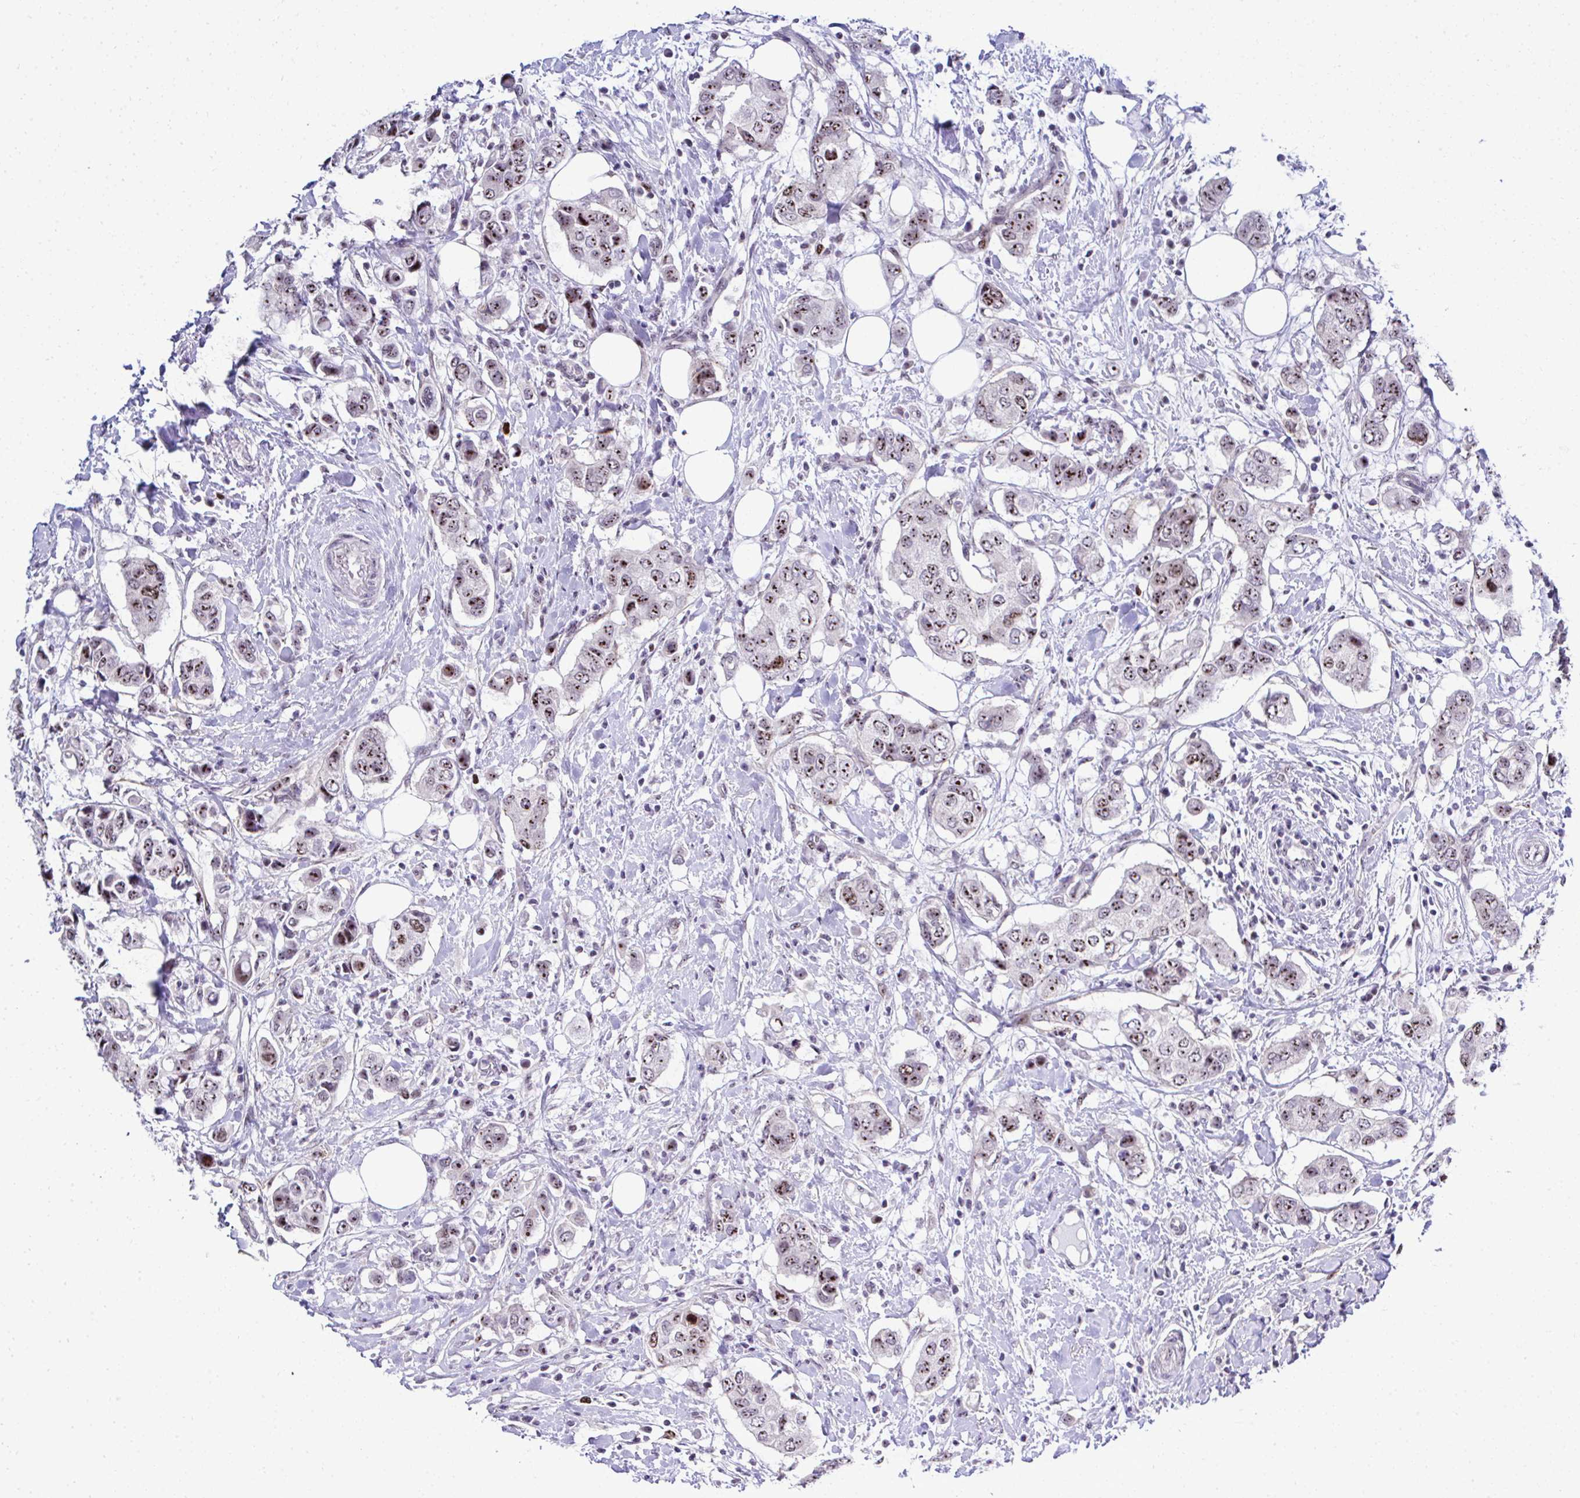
{"staining": {"intensity": "moderate", "quantity": "25%-75%", "location": "nuclear"}, "tissue": "breast cancer", "cell_type": "Tumor cells", "image_type": "cancer", "snomed": [{"axis": "morphology", "description": "Lobular carcinoma"}, {"axis": "topography", "description": "Breast"}], "caption": "Brown immunohistochemical staining in breast cancer (lobular carcinoma) shows moderate nuclear expression in approximately 25%-75% of tumor cells.", "gene": "CEP72", "patient": {"sex": "female", "age": 51}}